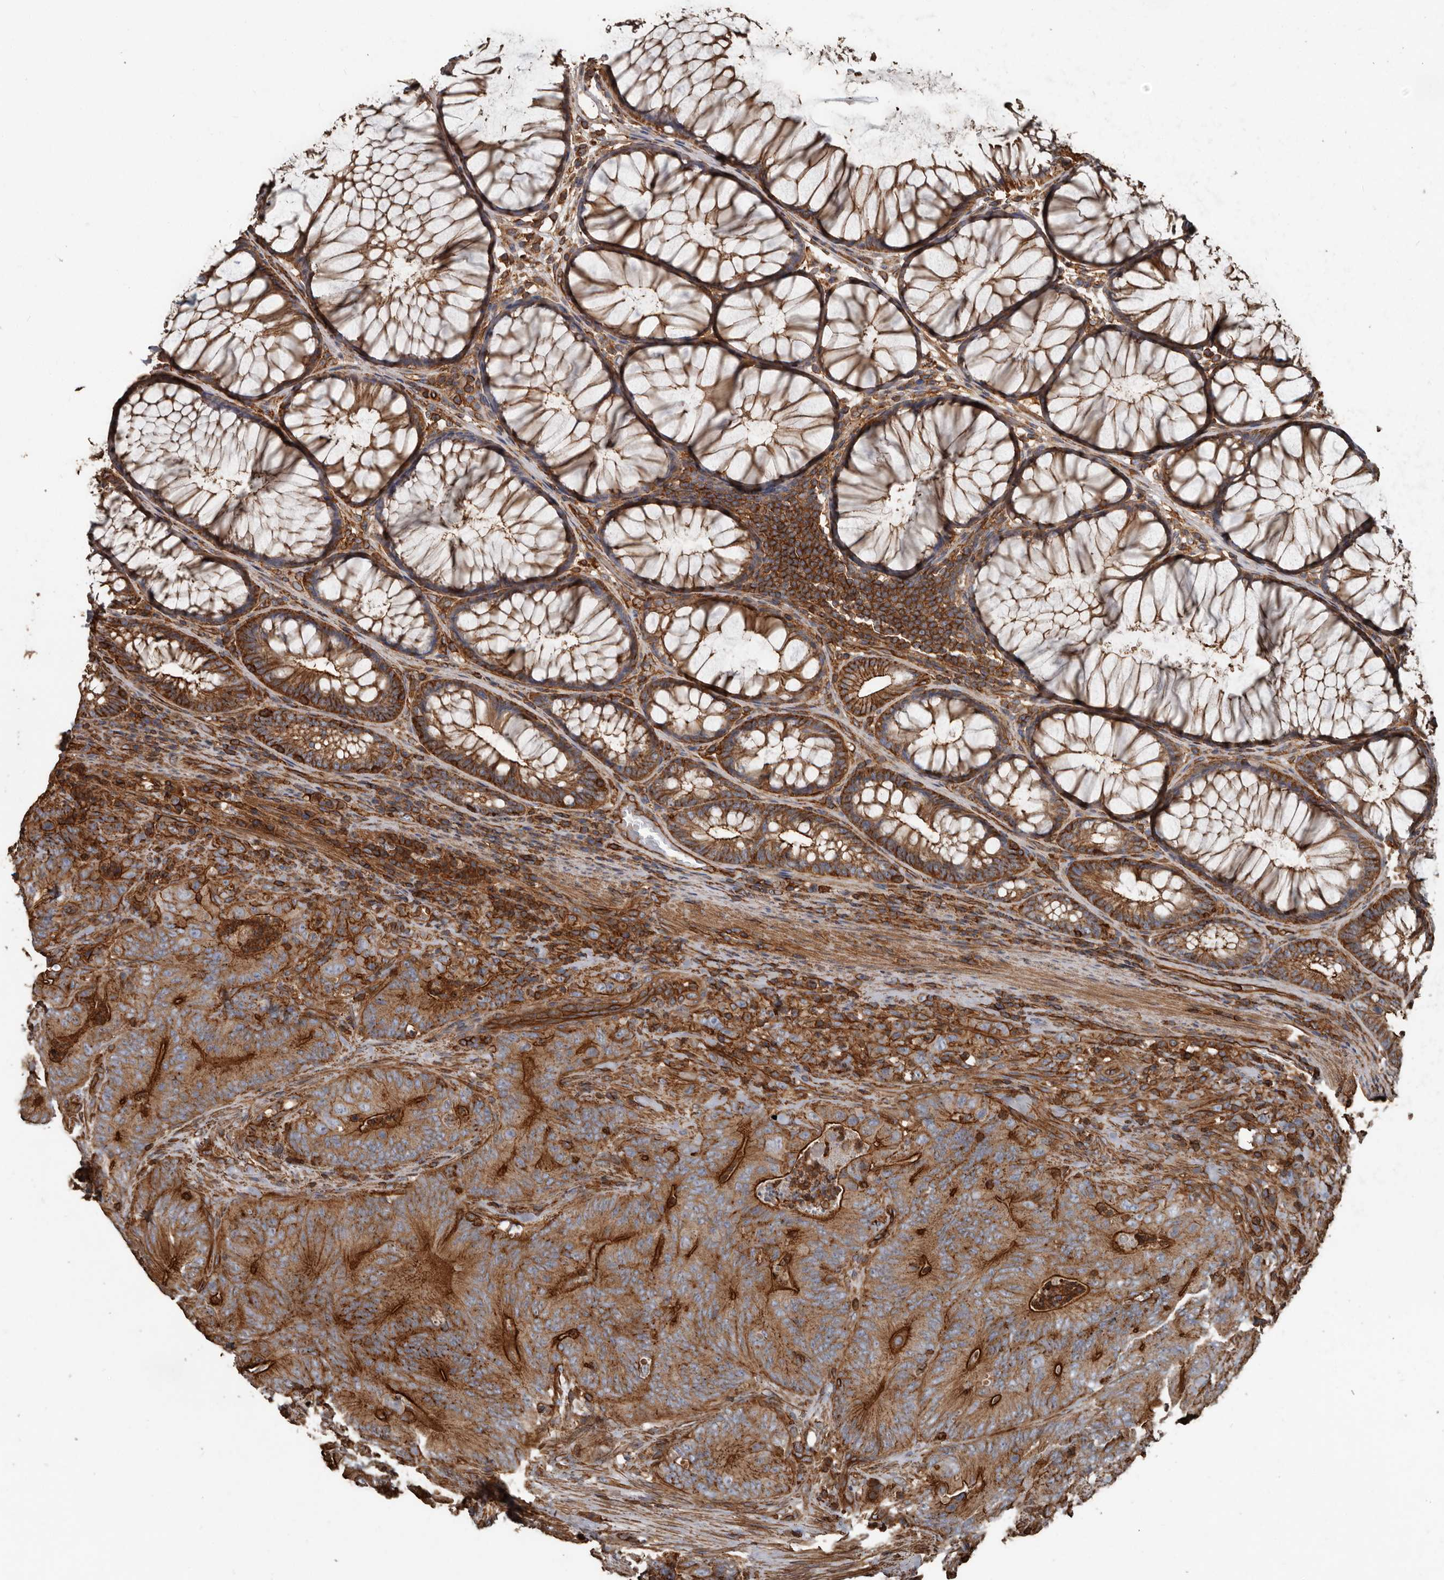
{"staining": {"intensity": "strong", "quantity": "25%-75%", "location": "cytoplasmic/membranous"}, "tissue": "colorectal cancer", "cell_type": "Tumor cells", "image_type": "cancer", "snomed": [{"axis": "morphology", "description": "Normal tissue, NOS"}, {"axis": "topography", "description": "Colon"}], "caption": "This is an image of immunohistochemistry staining of colorectal cancer, which shows strong expression in the cytoplasmic/membranous of tumor cells.", "gene": "DENND6B", "patient": {"sex": "female", "age": 82}}